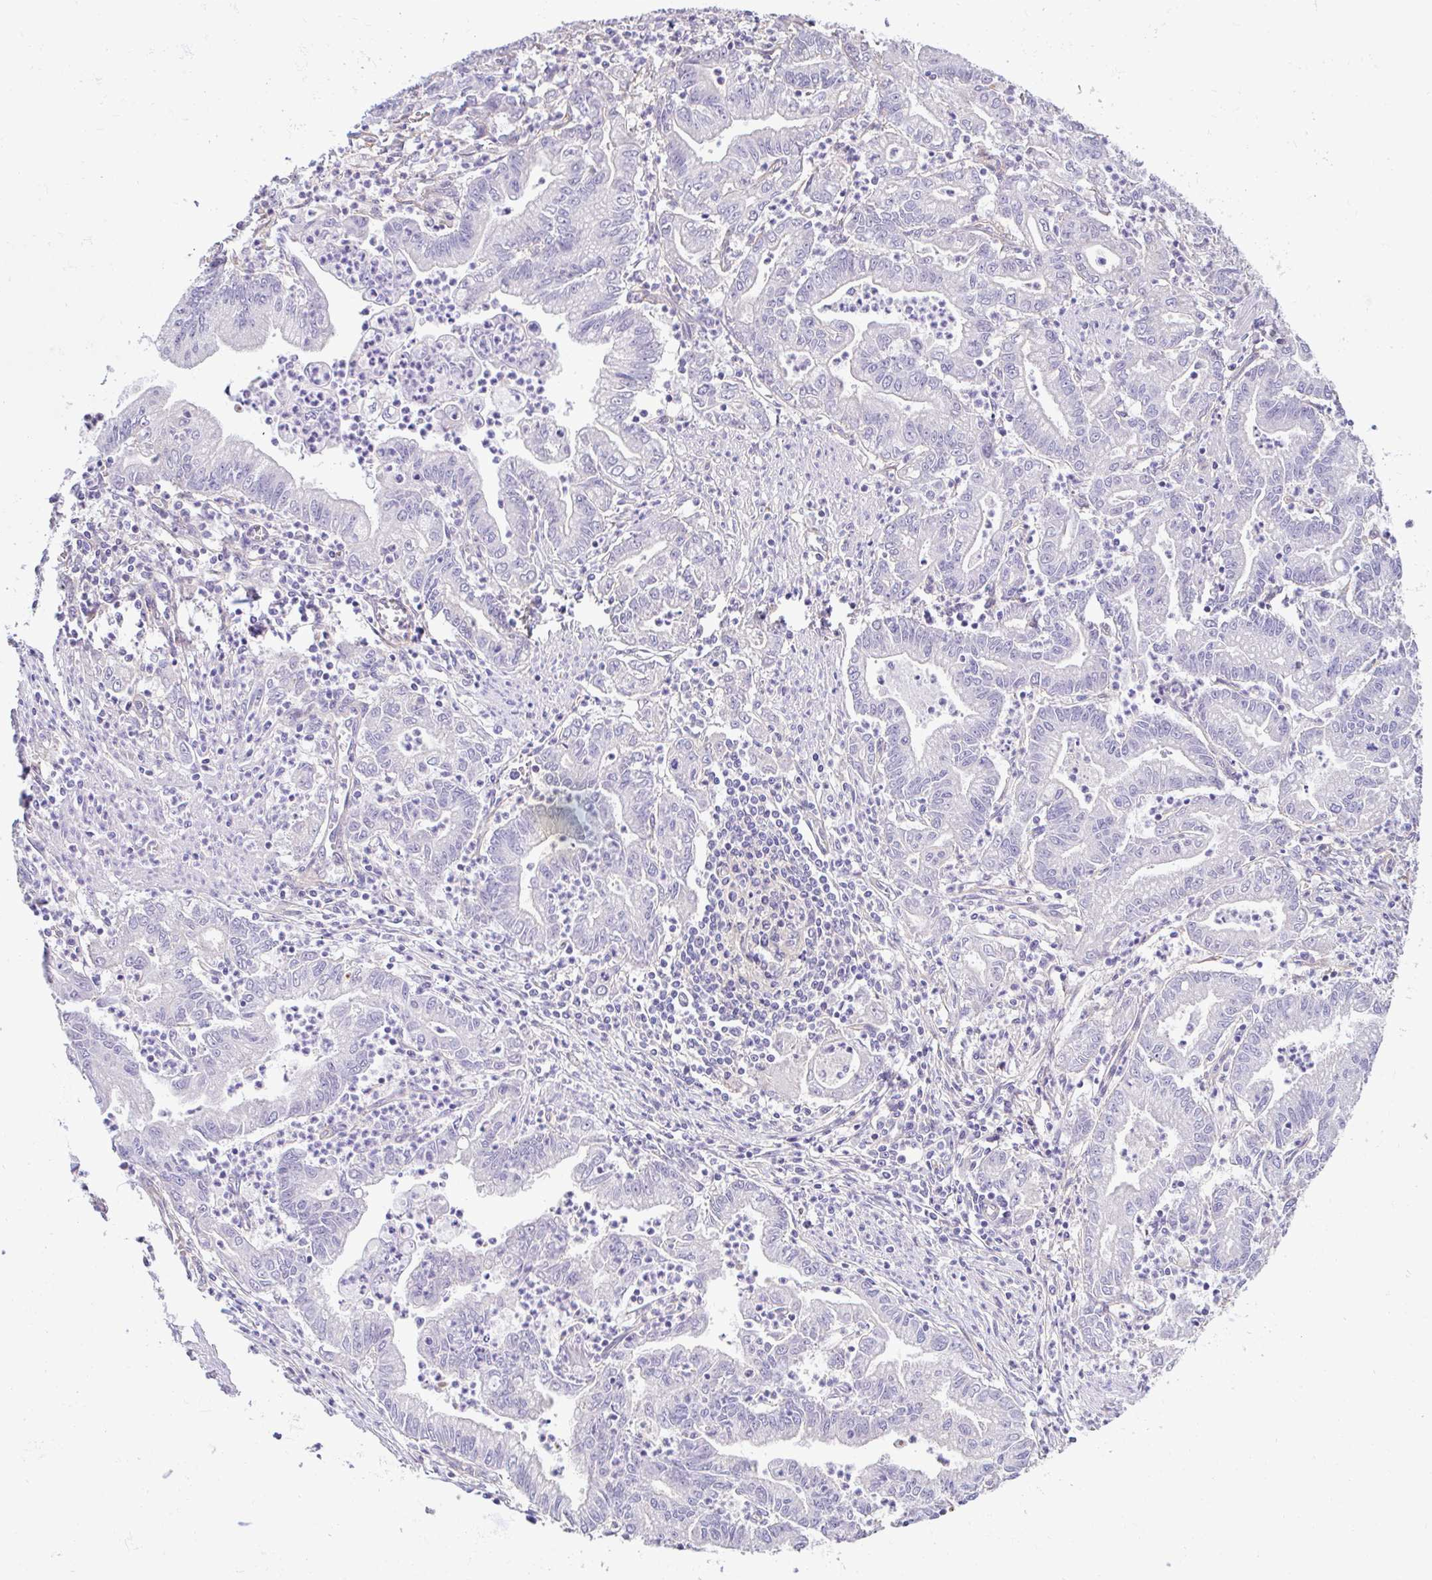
{"staining": {"intensity": "negative", "quantity": "none", "location": "none"}, "tissue": "stomach cancer", "cell_type": "Tumor cells", "image_type": "cancer", "snomed": [{"axis": "morphology", "description": "Adenocarcinoma, NOS"}, {"axis": "topography", "description": "Stomach, upper"}], "caption": "Immunohistochemistry (IHC) image of human stomach cancer (adenocarcinoma) stained for a protein (brown), which exhibits no expression in tumor cells.", "gene": "PLCD4", "patient": {"sex": "female", "age": 79}}